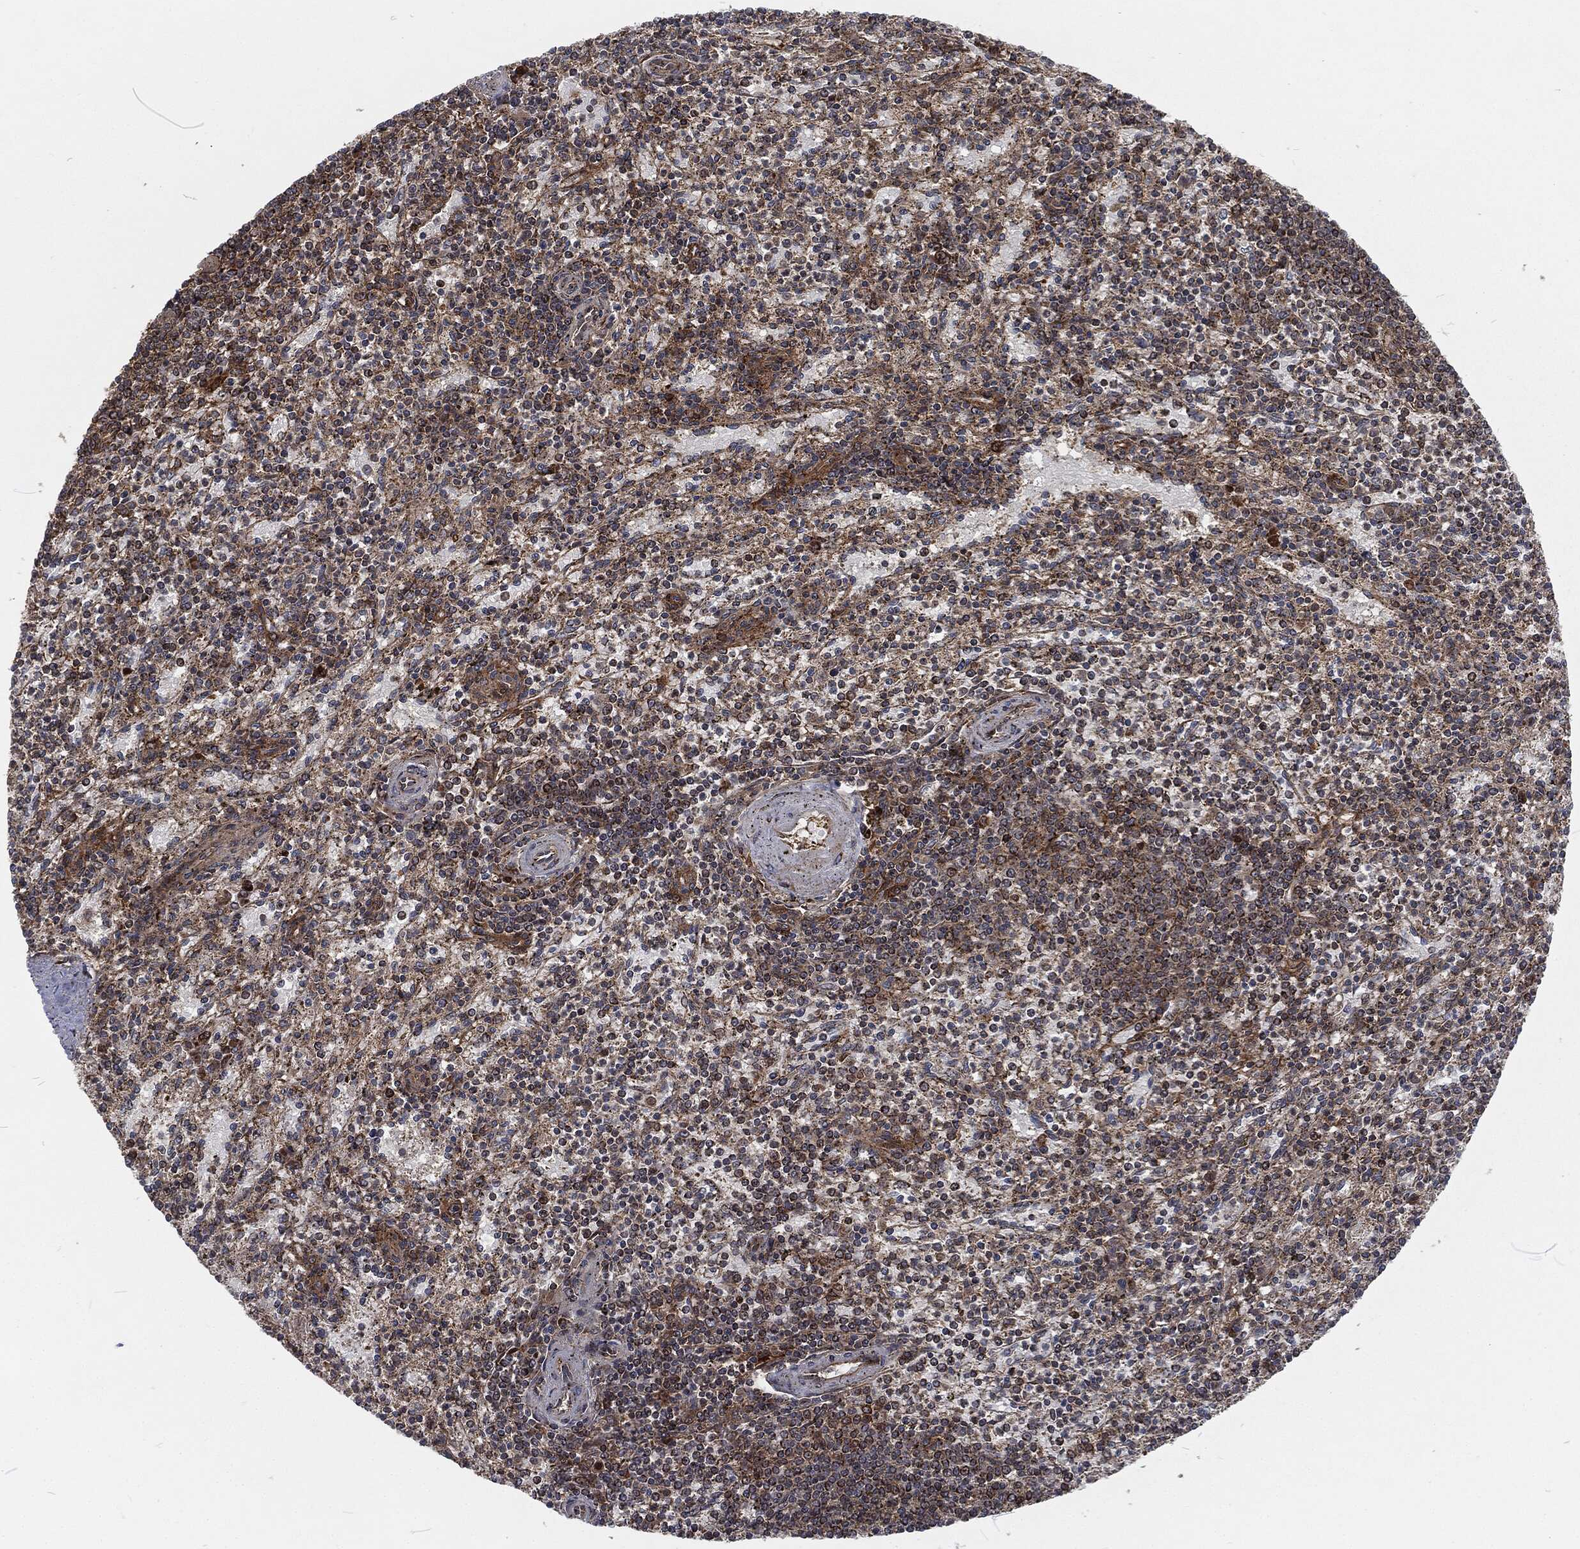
{"staining": {"intensity": "moderate", "quantity": "25%-75%", "location": "cytoplasmic/membranous"}, "tissue": "spleen", "cell_type": "Cells in red pulp", "image_type": "normal", "snomed": [{"axis": "morphology", "description": "Normal tissue, NOS"}, {"axis": "topography", "description": "Spleen"}], "caption": "Immunohistochemical staining of benign spleen displays medium levels of moderate cytoplasmic/membranous staining in approximately 25%-75% of cells in red pulp.", "gene": "RFTN1", "patient": {"sex": "female", "age": 37}}